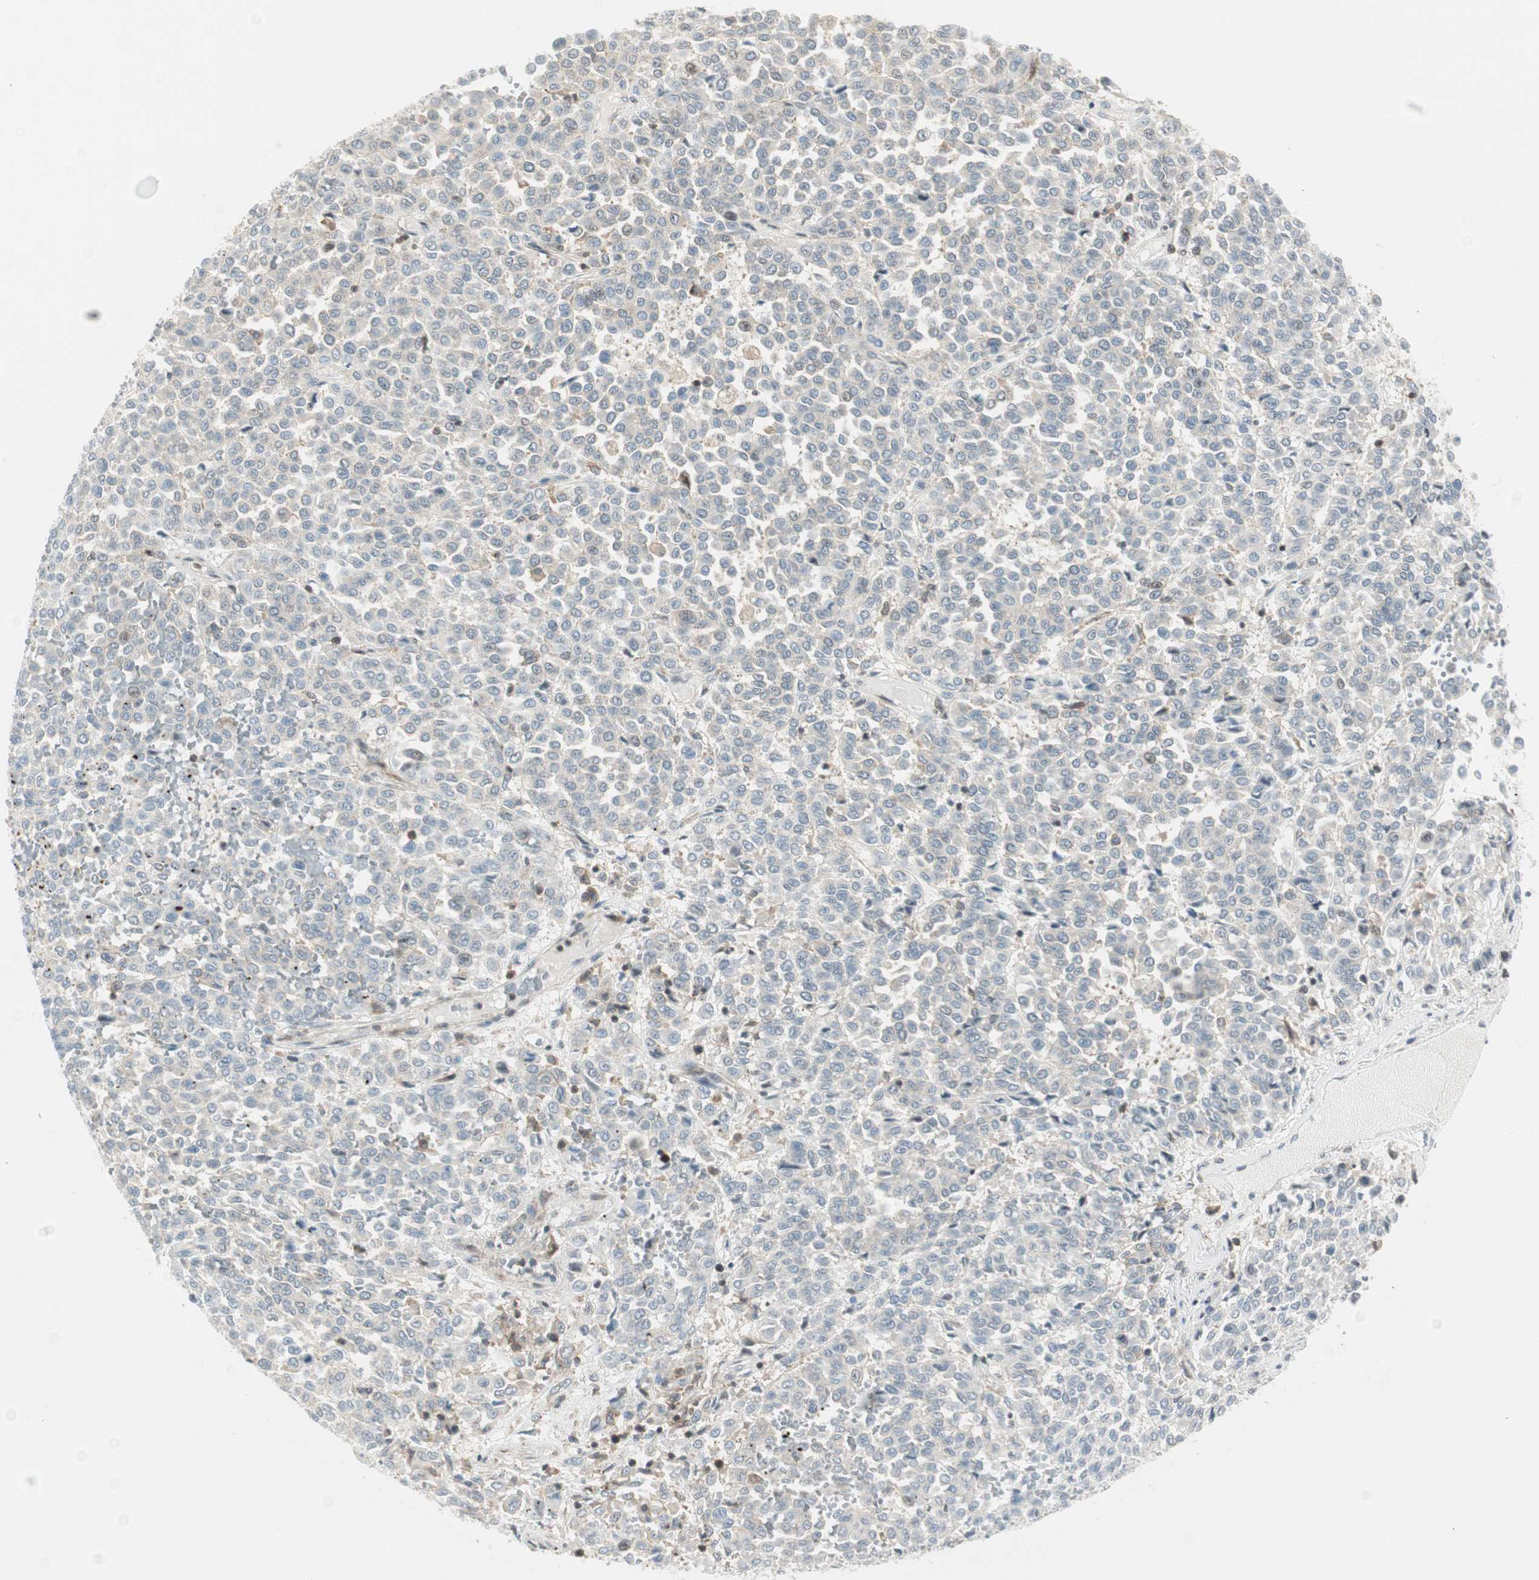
{"staining": {"intensity": "weak", "quantity": ">75%", "location": "cytoplasmic/membranous"}, "tissue": "melanoma", "cell_type": "Tumor cells", "image_type": "cancer", "snomed": [{"axis": "morphology", "description": "Malignant melanoma, Metastatic site"}, {"axis": "topography", "description": "Pancreas"}], "caption": "DAB (3,3'-diaminobenzidine) immunohistochemical staining of human malignant melanoma (metastatic site) reveals weak cytoplasmic/membranous protein positivity in about >75% of tumor cells. (DAB (3,3'-diaminobenzidine) = brown stain, brightfield microscopy at high magnification).", "gene": "PPP1CA", "patient": {"sex": "female", "age": 30}}